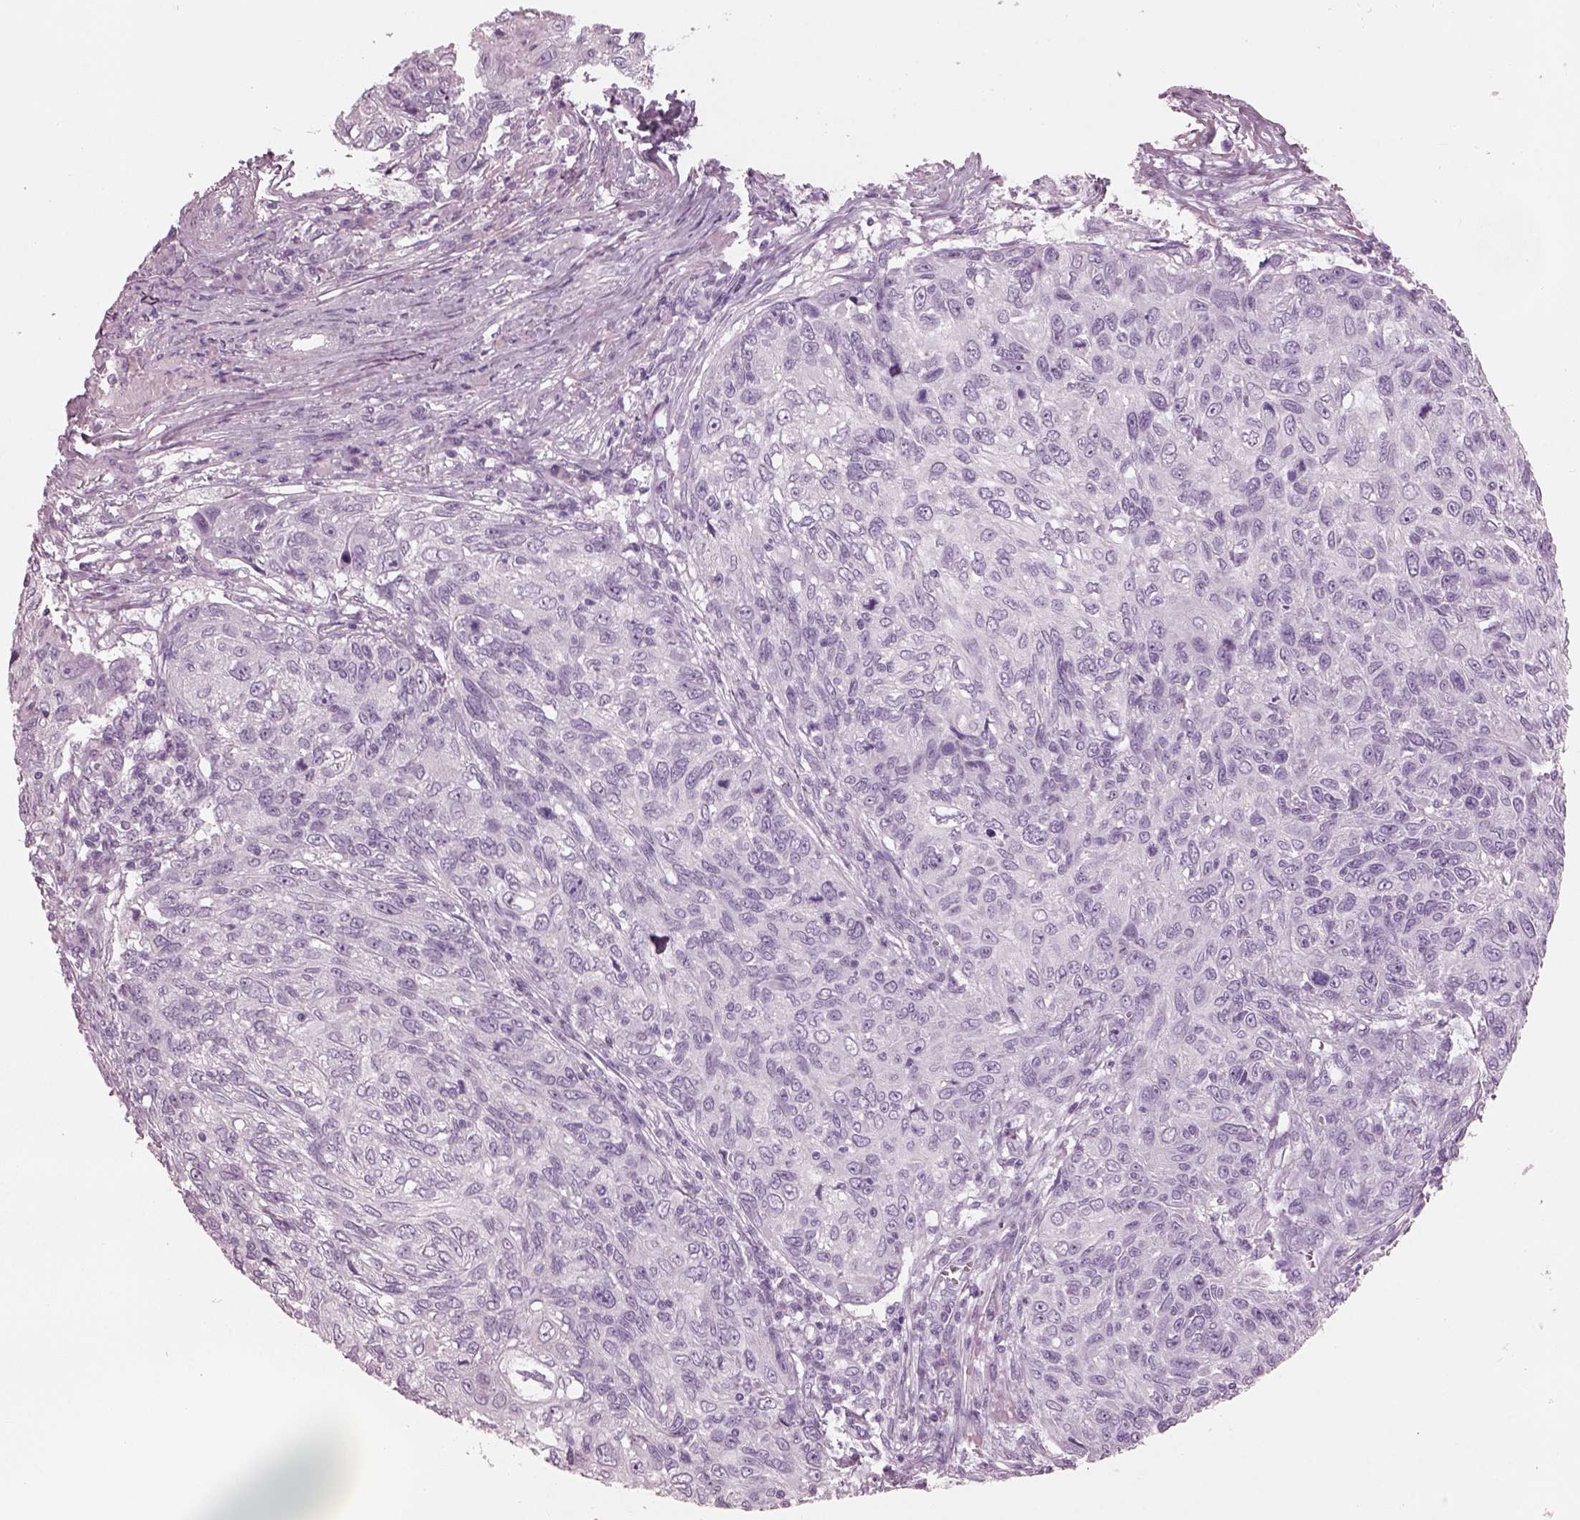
{"staining": {"intensity": "negative", "quantity": "none", "location": "none"}, "tissue": "skin cancer", "cell_type": "Tumor cells", "image_type": "cancer", "snomed": [{"axis": "morphology", "description": "Squamous cell carcinoma, NOS"}, {"axis": "topography", "description": "Skin"}], "caption": "This is an IHC micrograph of human squamous cell carcinoma (skin). There is no expression in tumor cells.", "gene": "HYDIN", "patient": {"sex": "male", "age": 92}}